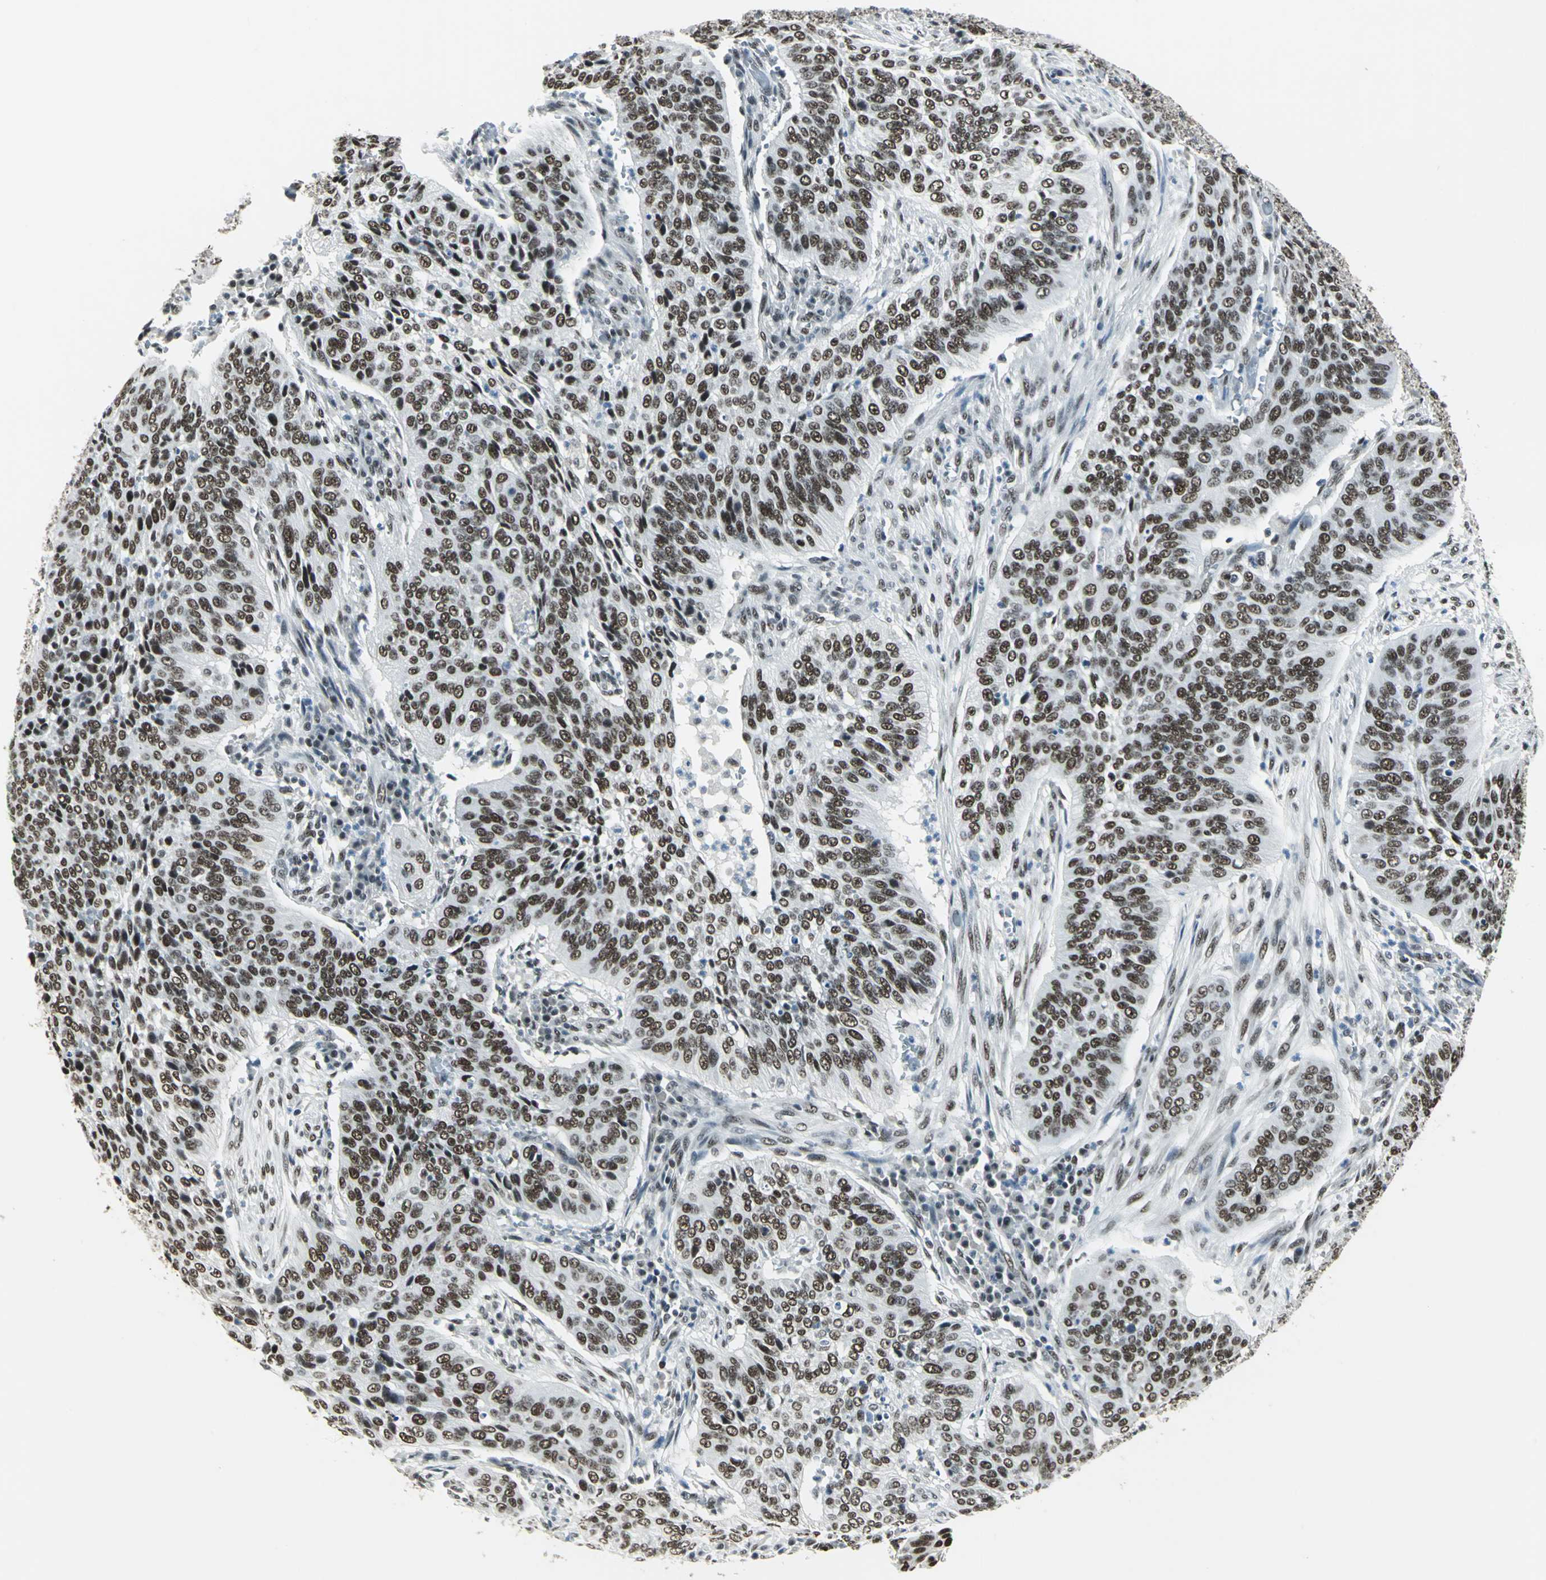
{"staining": {"intensity": "strong", "quantity": ">75%", "location": "nuclear"}, "tissue": "cervical cancer", "cell_type": "Tumor cells", "image_type": "cancer", "snomed": [{"axis": "morphology", "description": "Squamous cell carcinoma, NOS"}, {"axis": "topography", "description": "Cervix"}], "caption": "Human squamous cell carcinoma (cervical) stained for a protein (brown) exhibits strong nuclear positive expression in approximately >75% of tumor cells.", "gene": "ADNP", "patient": {"sex": "female", "age": 39}}